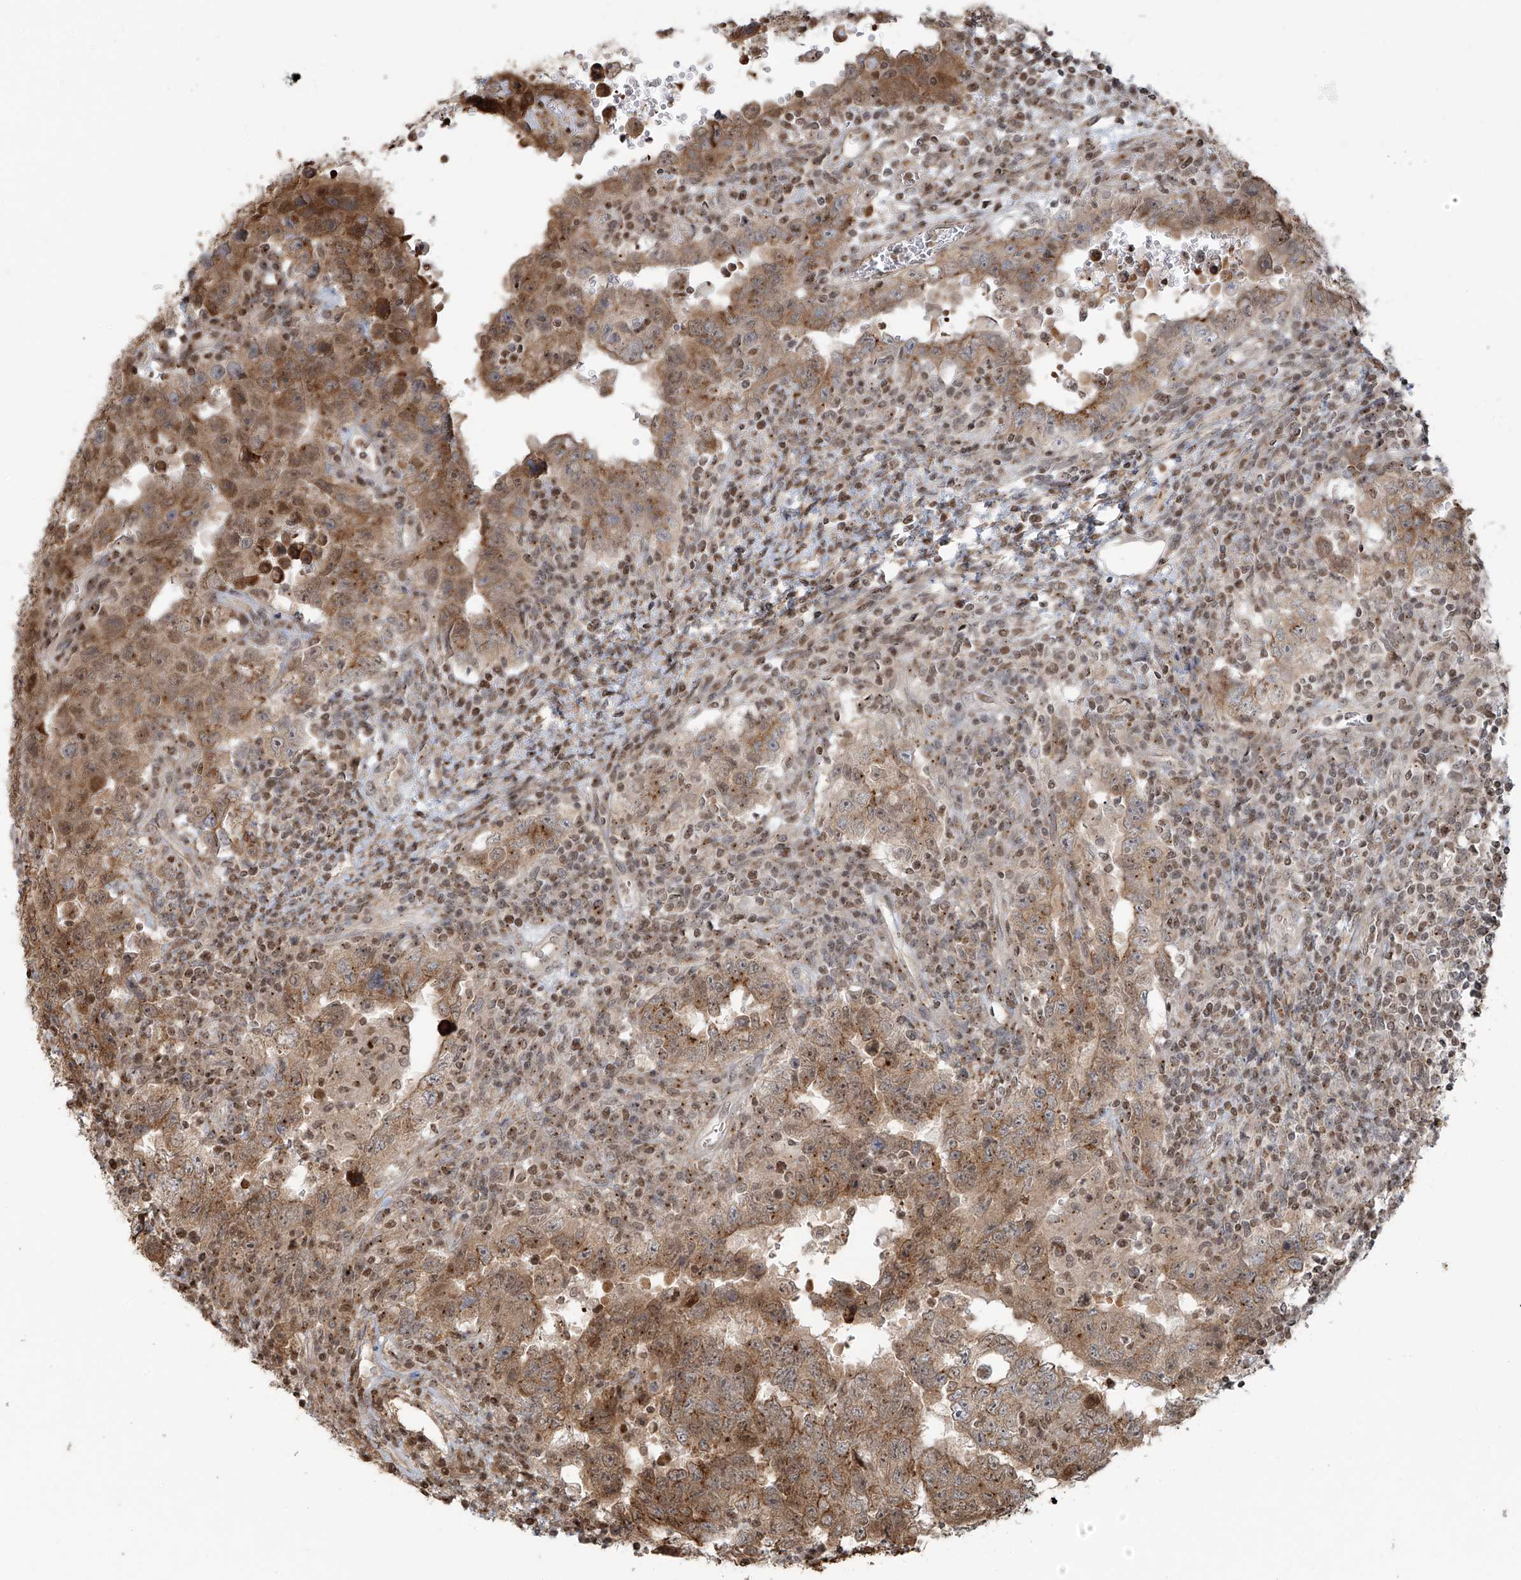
{"staining": {"intensity": "moderate", "quantity": ">75%", "location": "cytoplasmic/membranous"}, "tissue": "testis cancer", "cell_type": "Tumor cells", "image_type": "cancer", "snomed": [{"axis": "morphology", "description": "Carcinoma, Embryonal, NOS"}, {"axis": "topography", "description": "Testis"}], "caption": "Testis cancer stained with immunohistochemistry (IHC) shows moderate cytoplasmic/membranous positivity in approximately >75% of tumor cells.", "gene": "VMP1", "patient": {"sex": "male", "age": 26}}